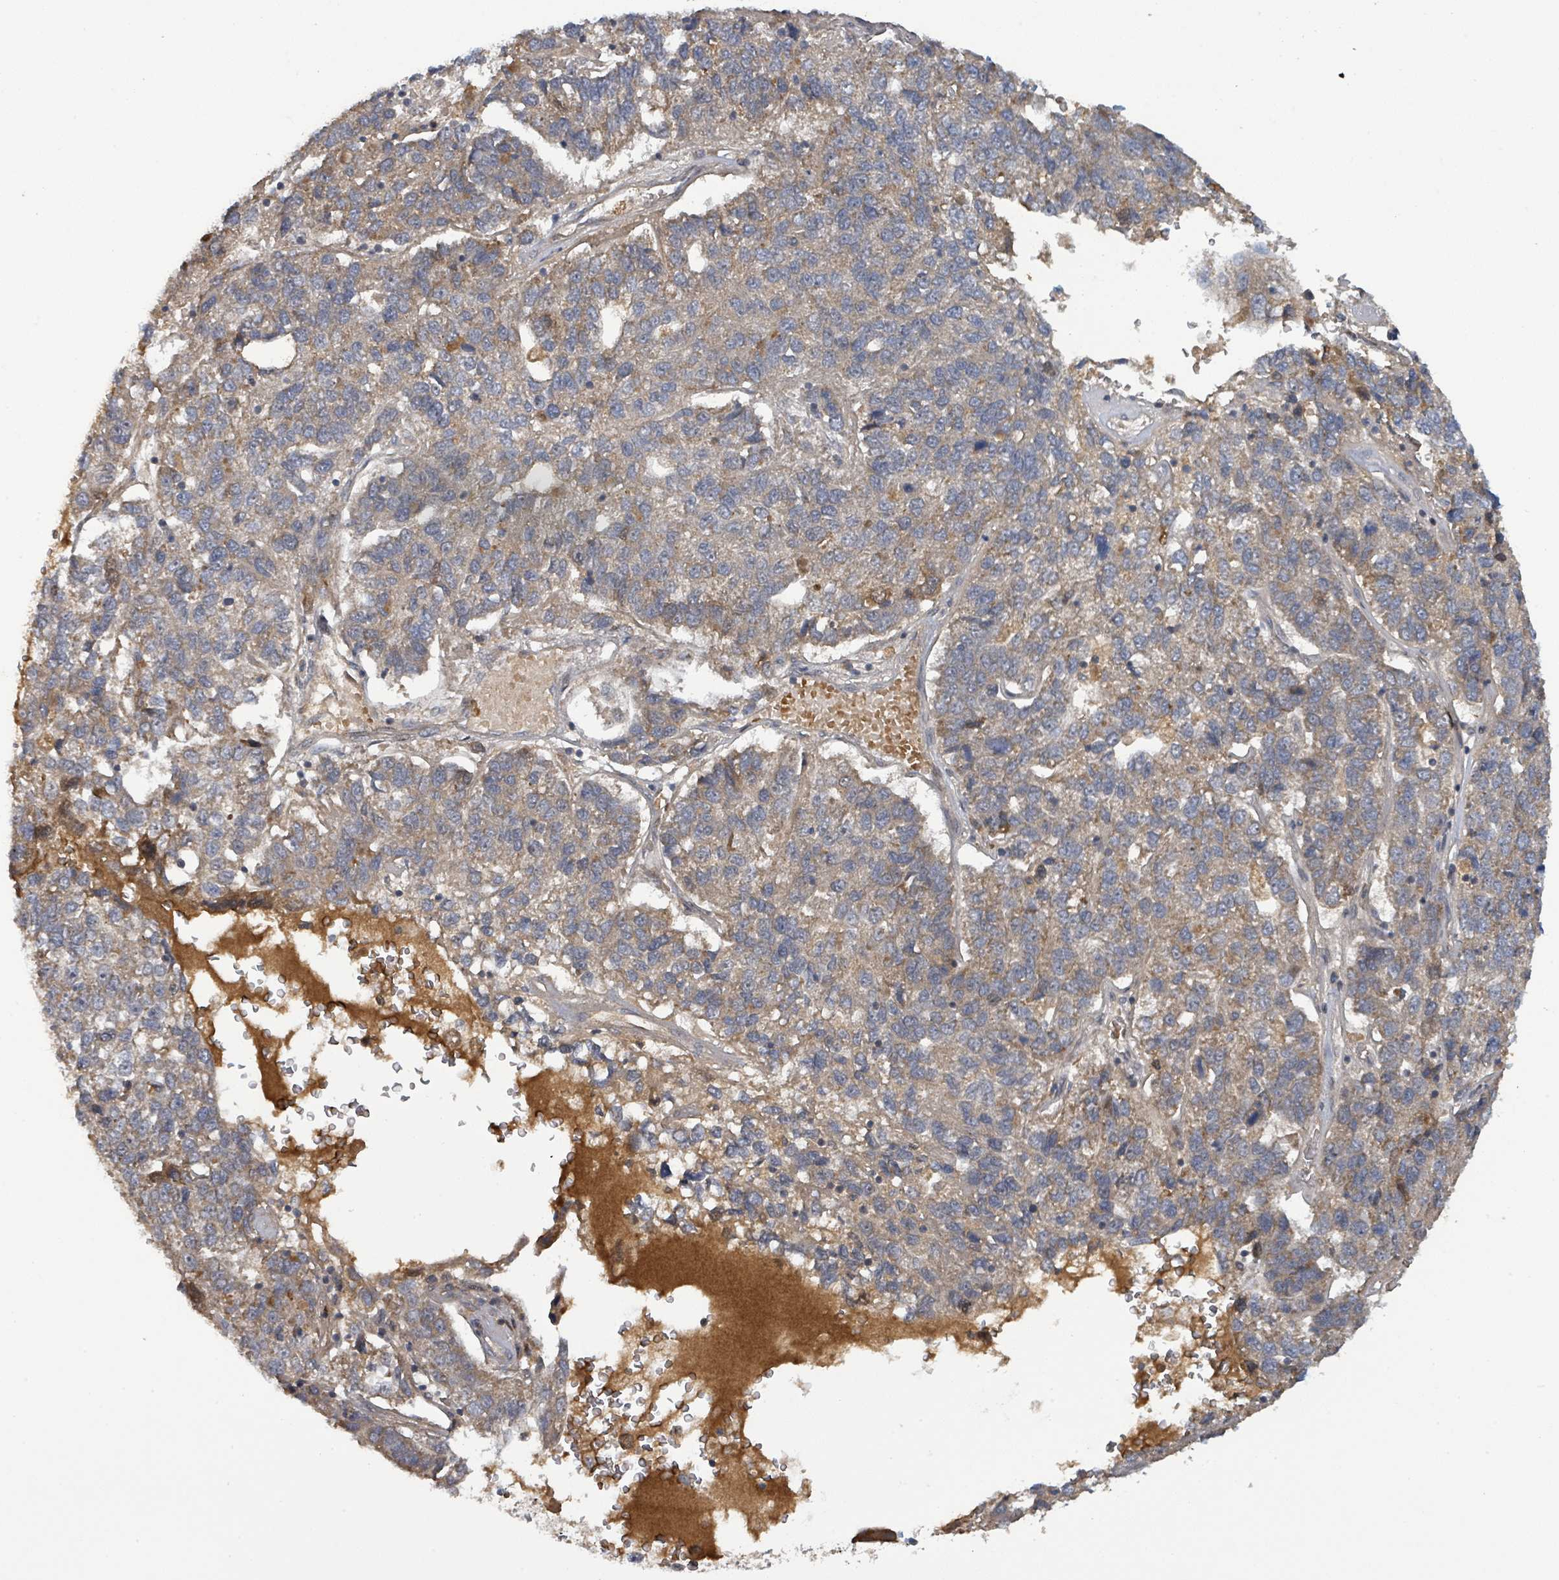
{"staining": {"intensity": "moderate", "quantity": "<25%", "location": "cytoplasmic/membranous"}, "tissue": "pancreatic cancer", "cell_type": "Tumor cells", "image_type": "cancer", "snomed": [{"axis": "morphology", "description": "Adenocarcinoma, NOS"}, {"axis": "topography", "description": "Pancreas"}], "caption": "Immunohistochemistry (DAB (3,3'-diaminobenzidine)) staining of pancreatic cancer (adenocarcinoma) shows moderate cytoplasmic/membranous protein expression in approximately <25% of tumor cells.", "gene": "ITGA11", "patient": {"sex": "female", "age": 61}}